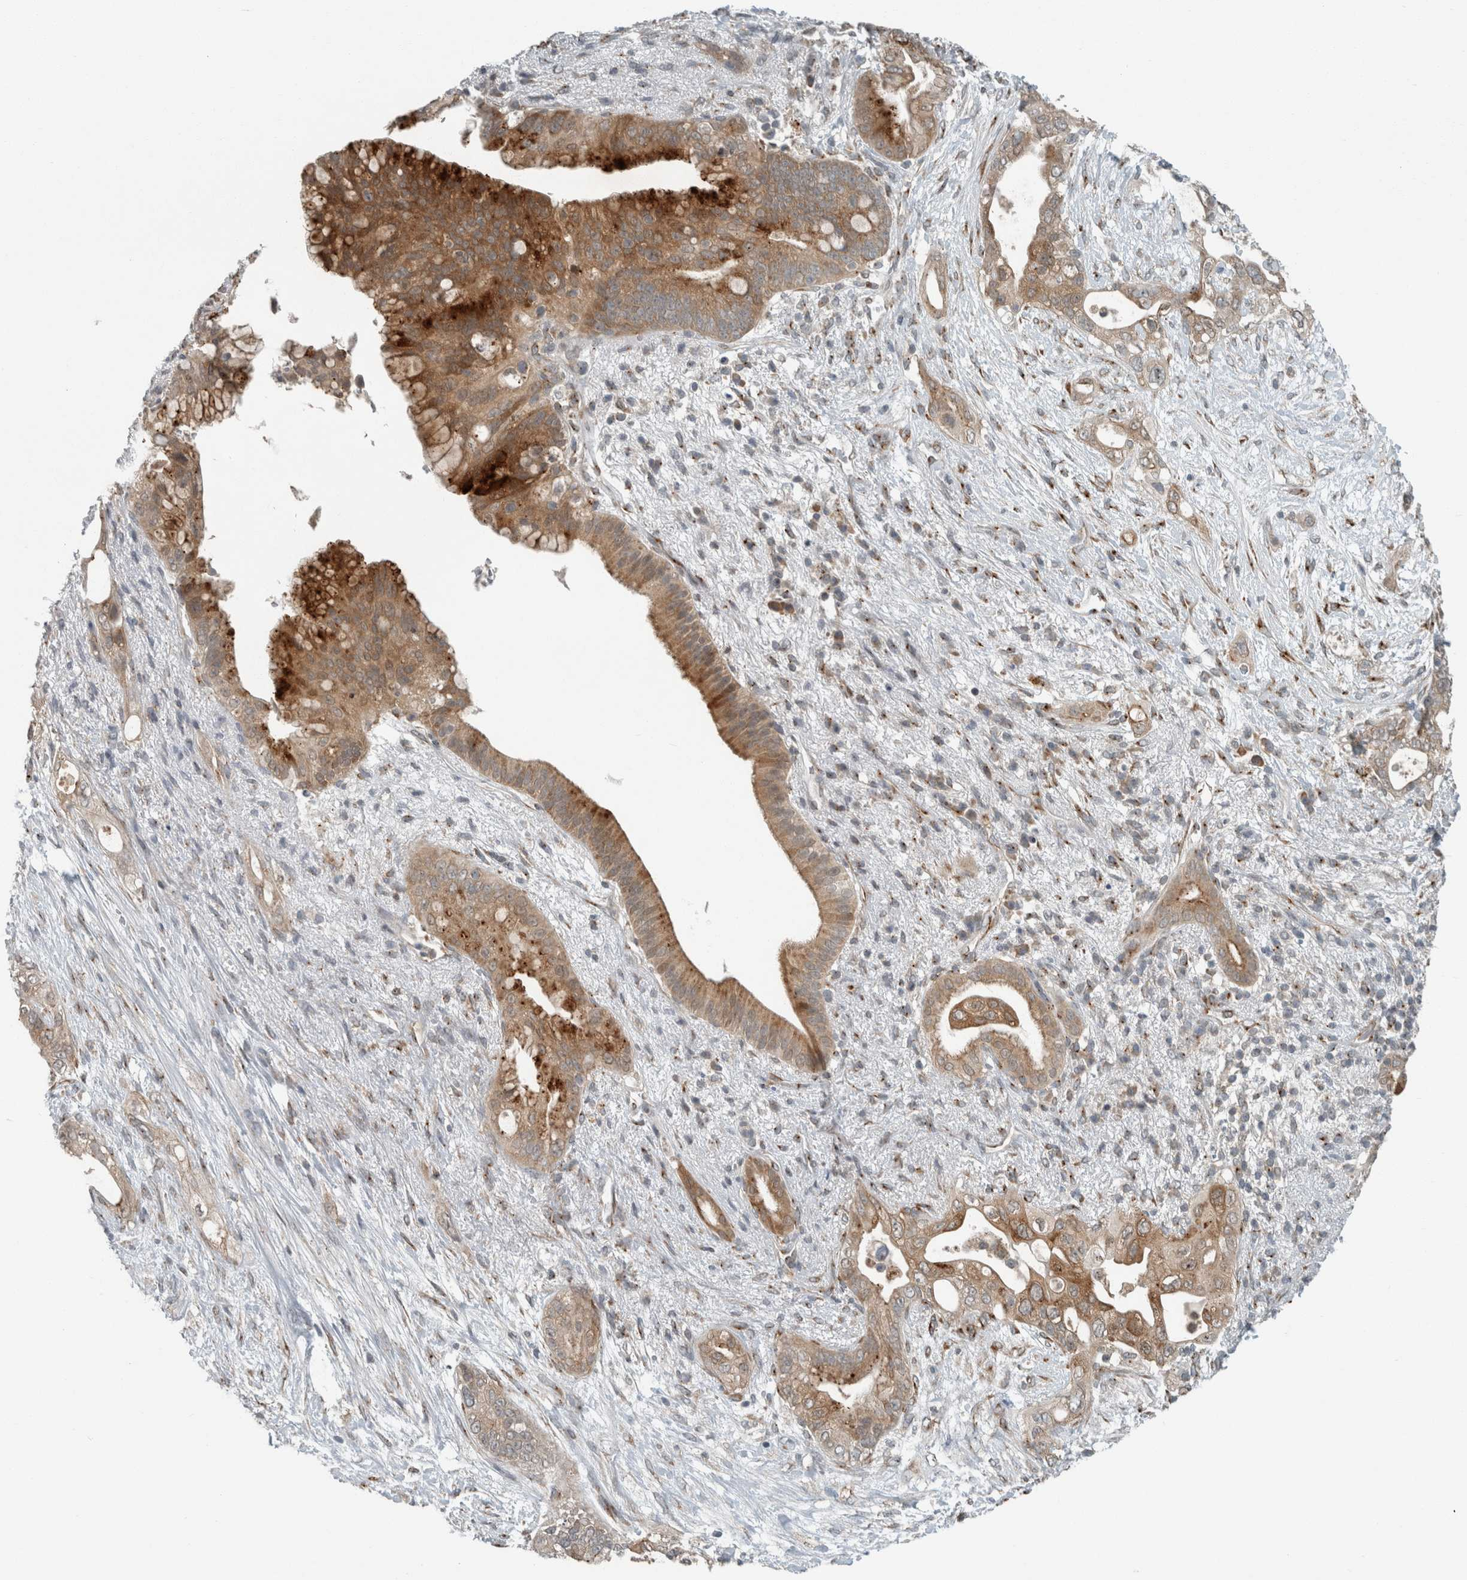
{"staining": {"intensity": "strong", "quantity": "25%-75%", "location": "cytoplasmic/membranous"}, "tissue": "pancreatic cancer", "cell_type": "Tumor cells", "image_type": "cancer", "snomed": [{"axis": "morphology", "description": "Adenocarcinoma, NOS"}, {"axis": "topography", "description": "Pancreas"}], "caption": "IHC image of pancreatic cancer stained for a protein (brown), which exhibits high levels of strong cytoplasmic/membranous expression in approximately 25%-75% of tumor cells.", "gene": "KIF1C", "patient": {"sex": "male", "age": 53}}